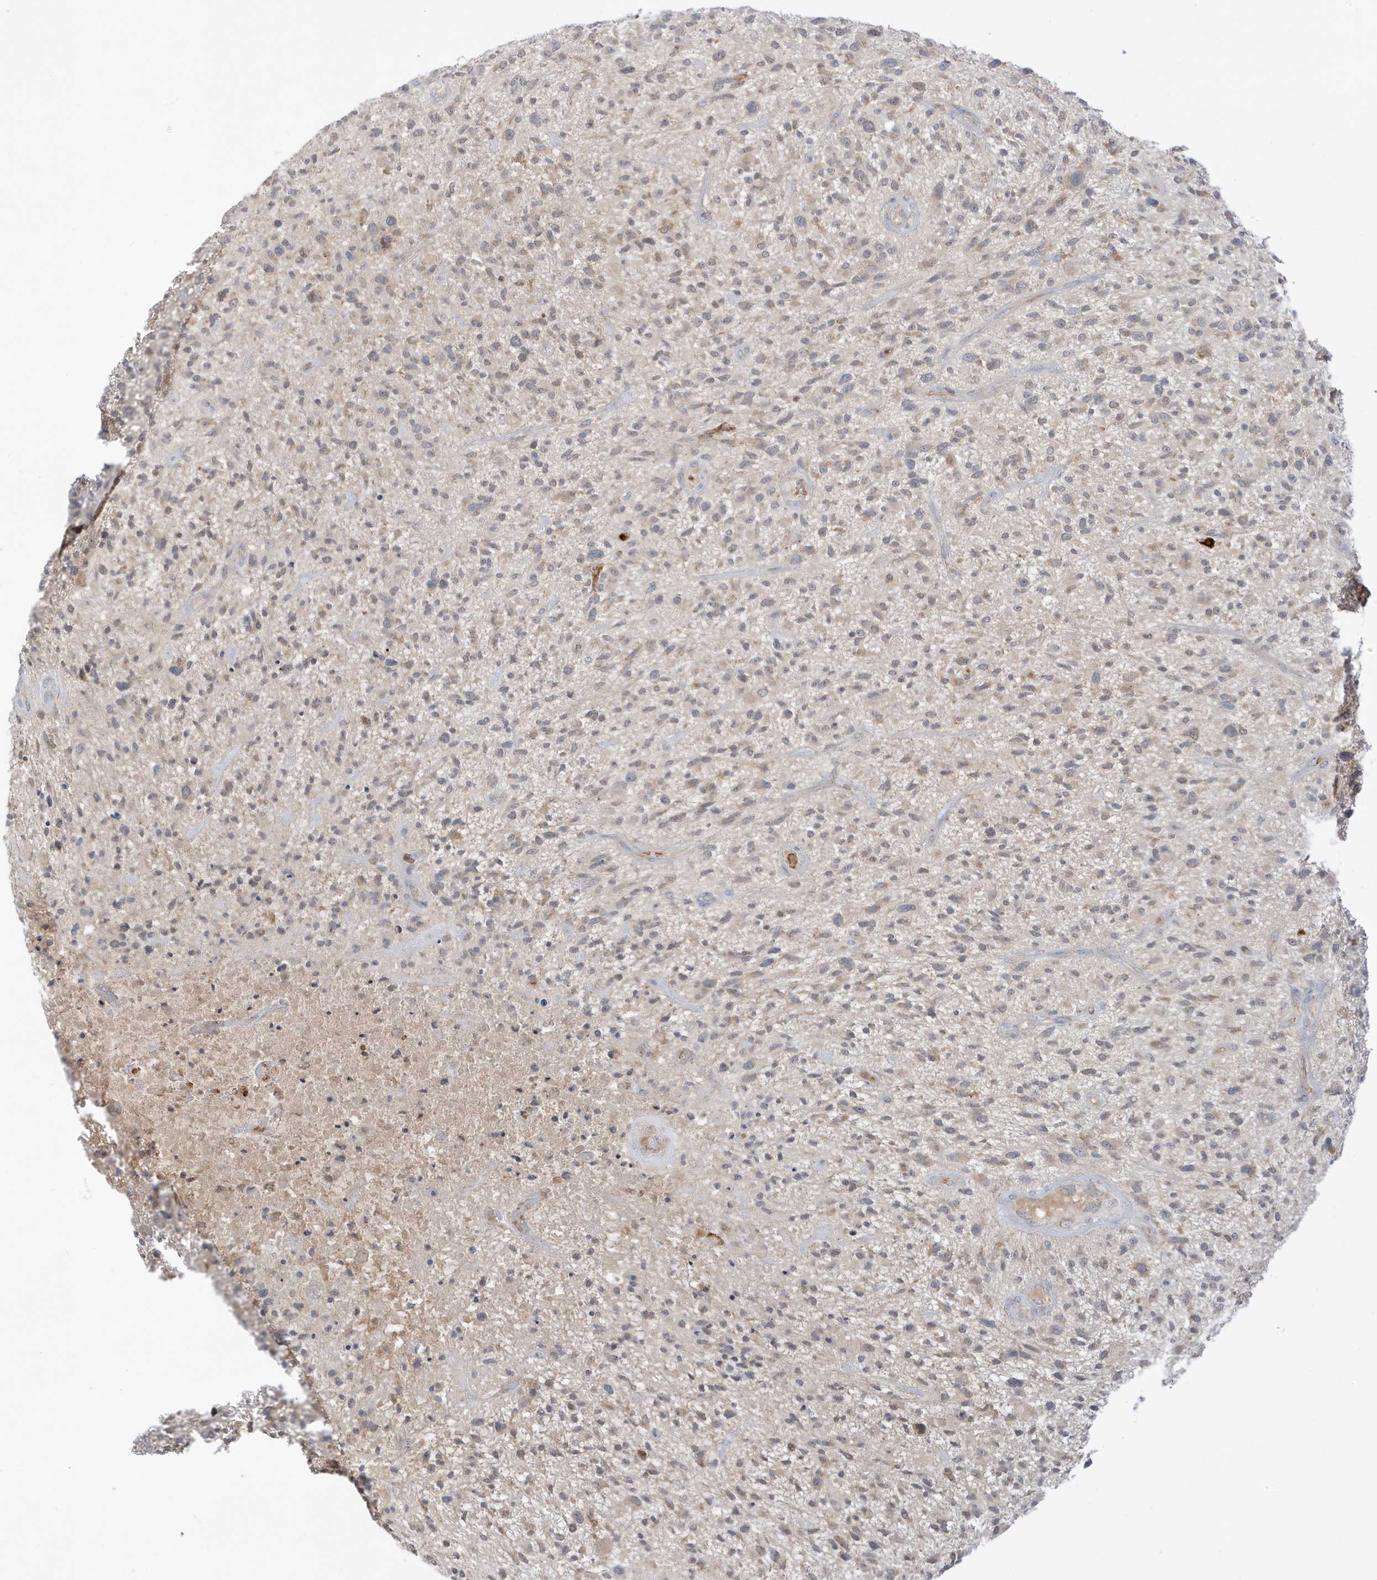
{"staining": {"intensity": "weak", "quantity": "25%-75%", "location": "cytoplasmic/membranous"}, "tissue": "glioma", "cell_type": "Tumor cells", "image_type": "cancer", "snomed": [{"axis": "morphology", "description": "Glioma, malignant, High grade"}, {"axis": "topography", "description": "Brain"}], "caption": "High-power microscopy captured an immunohistochemistry photomicrograph of malignant high-grade glioma, revealing weak cytoplasmic/membranous positivity in approximately 25%-75% of tumor cells.", "gene": "NPPC", "patient": {"sex": "male", "age": 47}}